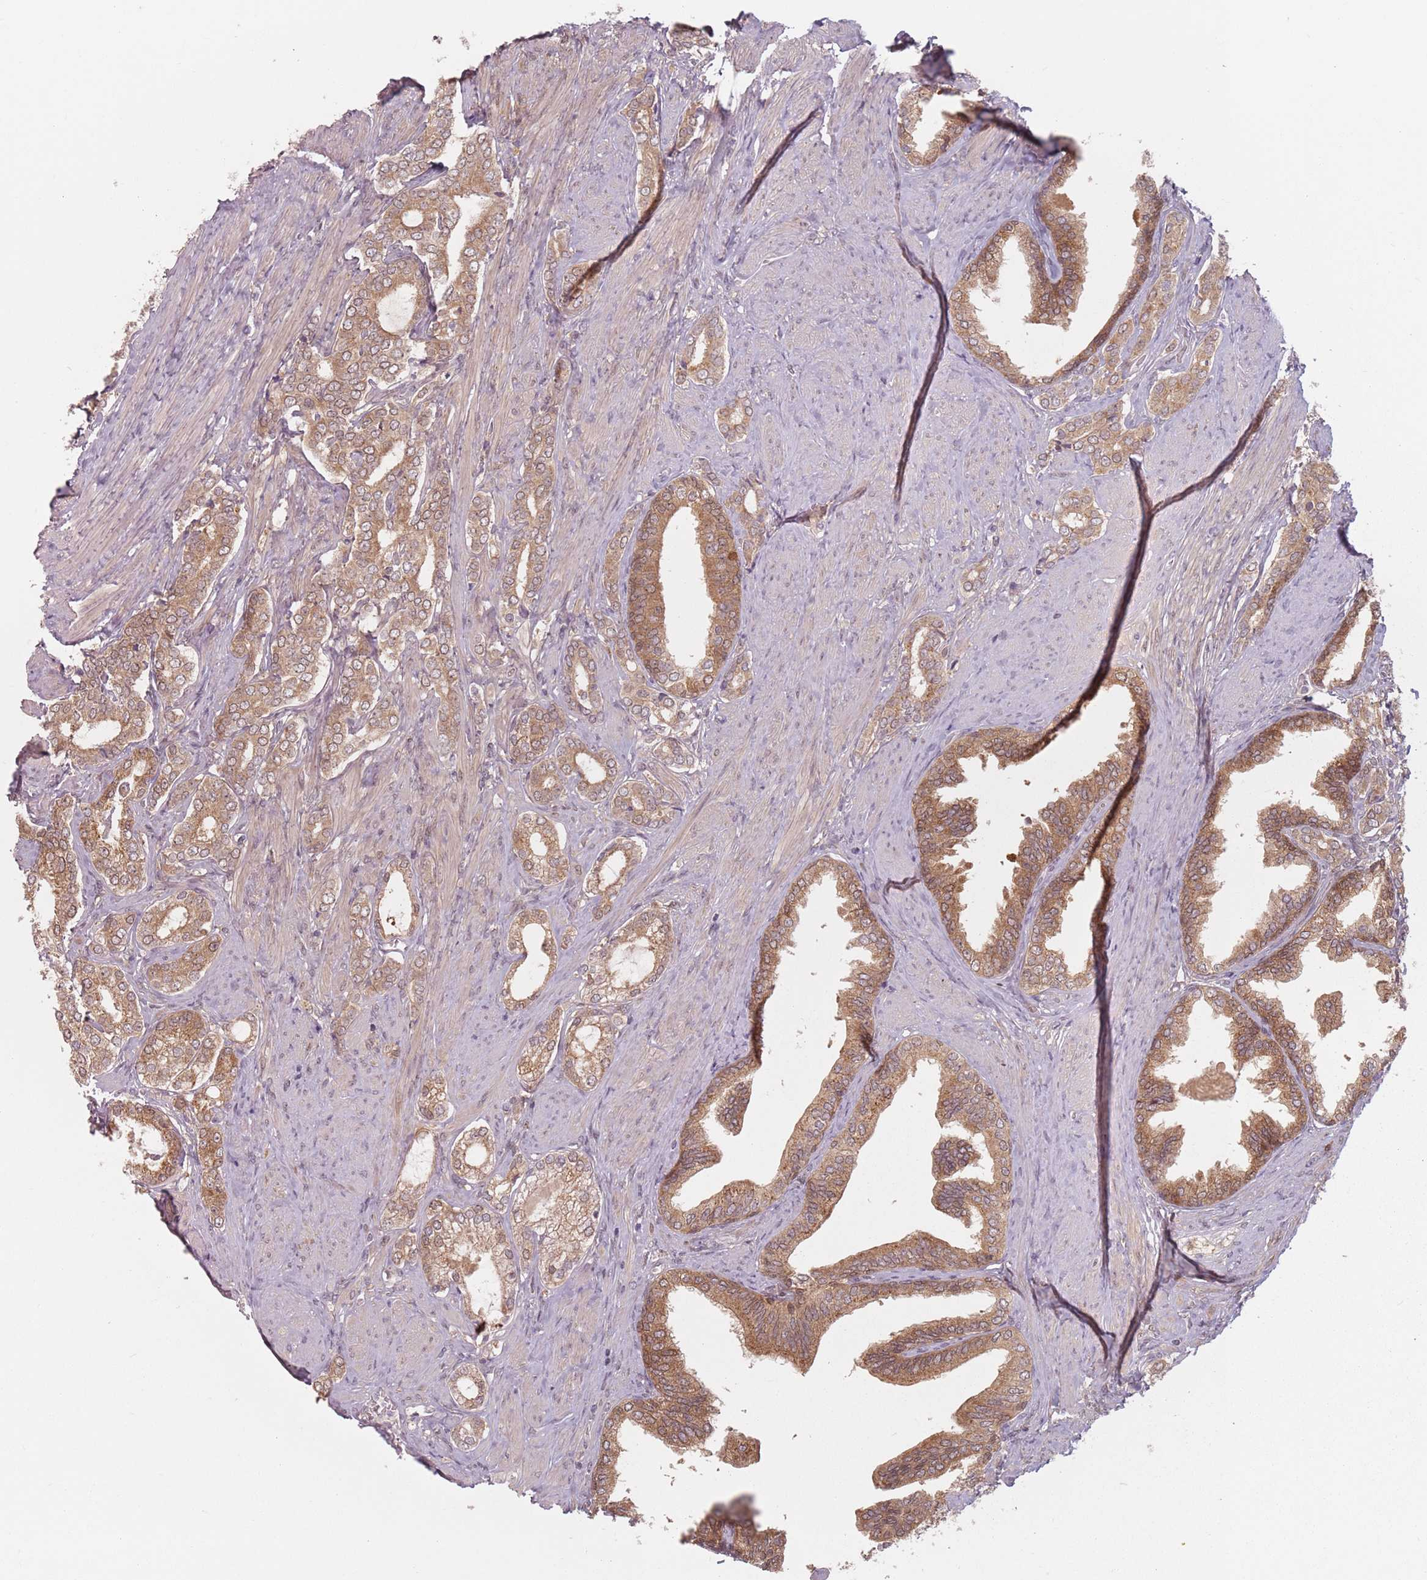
{"staining": {"intensity": "moderate", "quantity": ">75%", "location": "cytoplasmic/membranous"}, "tissue": "prostate cancer", "cell_type": "Tumor cells", "image_type": "cancer", "snomed": [{"axis": "morphology", "description": "Adenocarcinoma, High grade"}, {"axis": "topography", "description": "Prostate"}], "caption": "A micrograph showing moderate cytoplasmic/membranous positivity in about >75% of tumor cells in adenocarcinoma (high-grade) (prostate), as visualized by brown immunohistochemical staining.", "gene": "NAXE", "patient": {"sex": "male", "age": 71}}